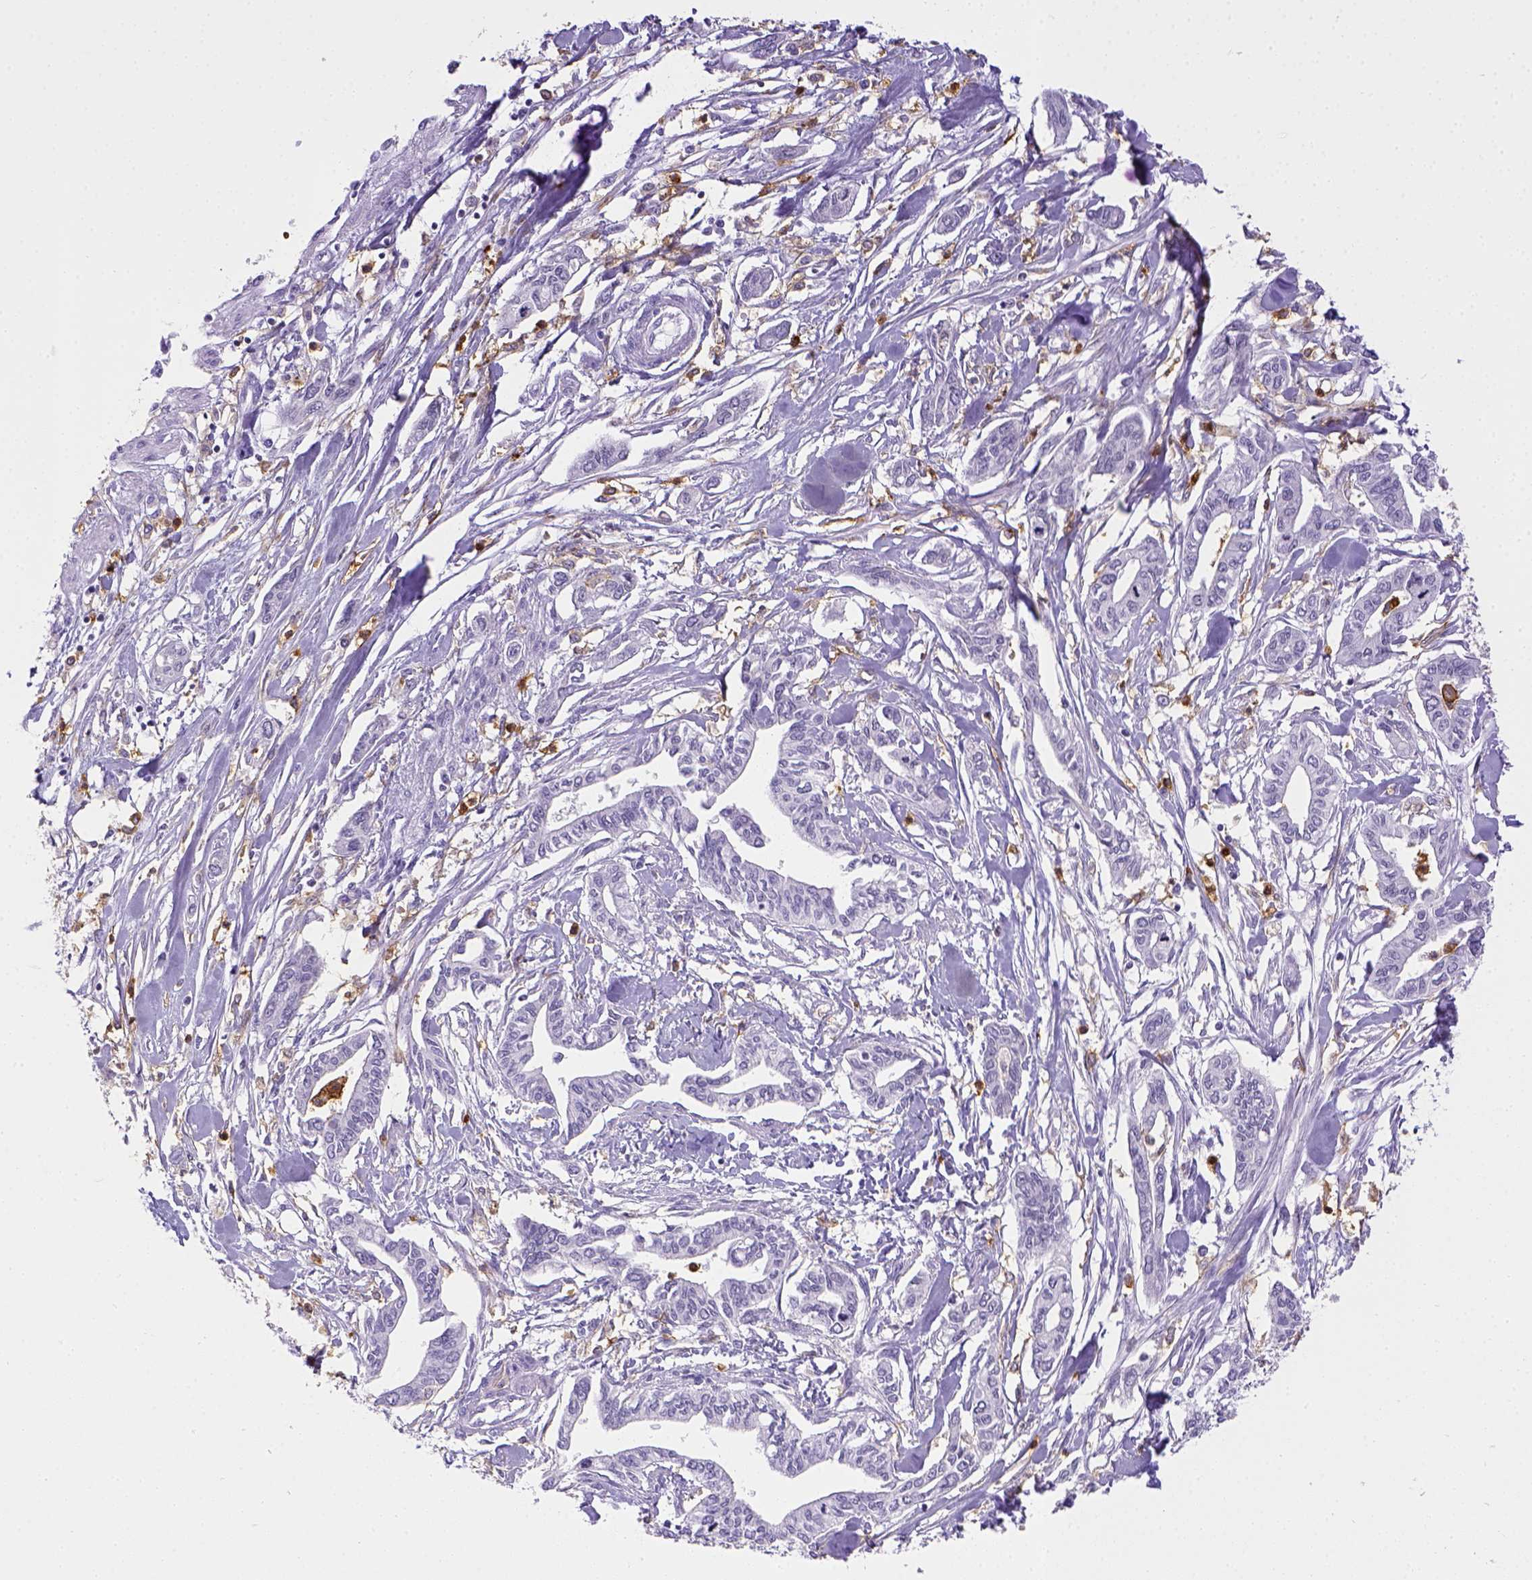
{"staining": {"intensity": "negative", "quantity": "none", "location": "none"}, "tissue": "pancreatic cancer", "cell_type": "Tumor cells", "image_type": "cancer", "snomed": [{"axis": "morphology", "description": "Adenocarcinoma, NOS"}, {"axis": "topography", "description": "Pancreas"}], "caption": "IHC micrograph of neoplastic tissue: human pancreatic cancer stained with DAB demonstrates no significant protein staining in tumor cells.", "gene": "ITGAM", "patient": {"sex": "male", "age": 60}}